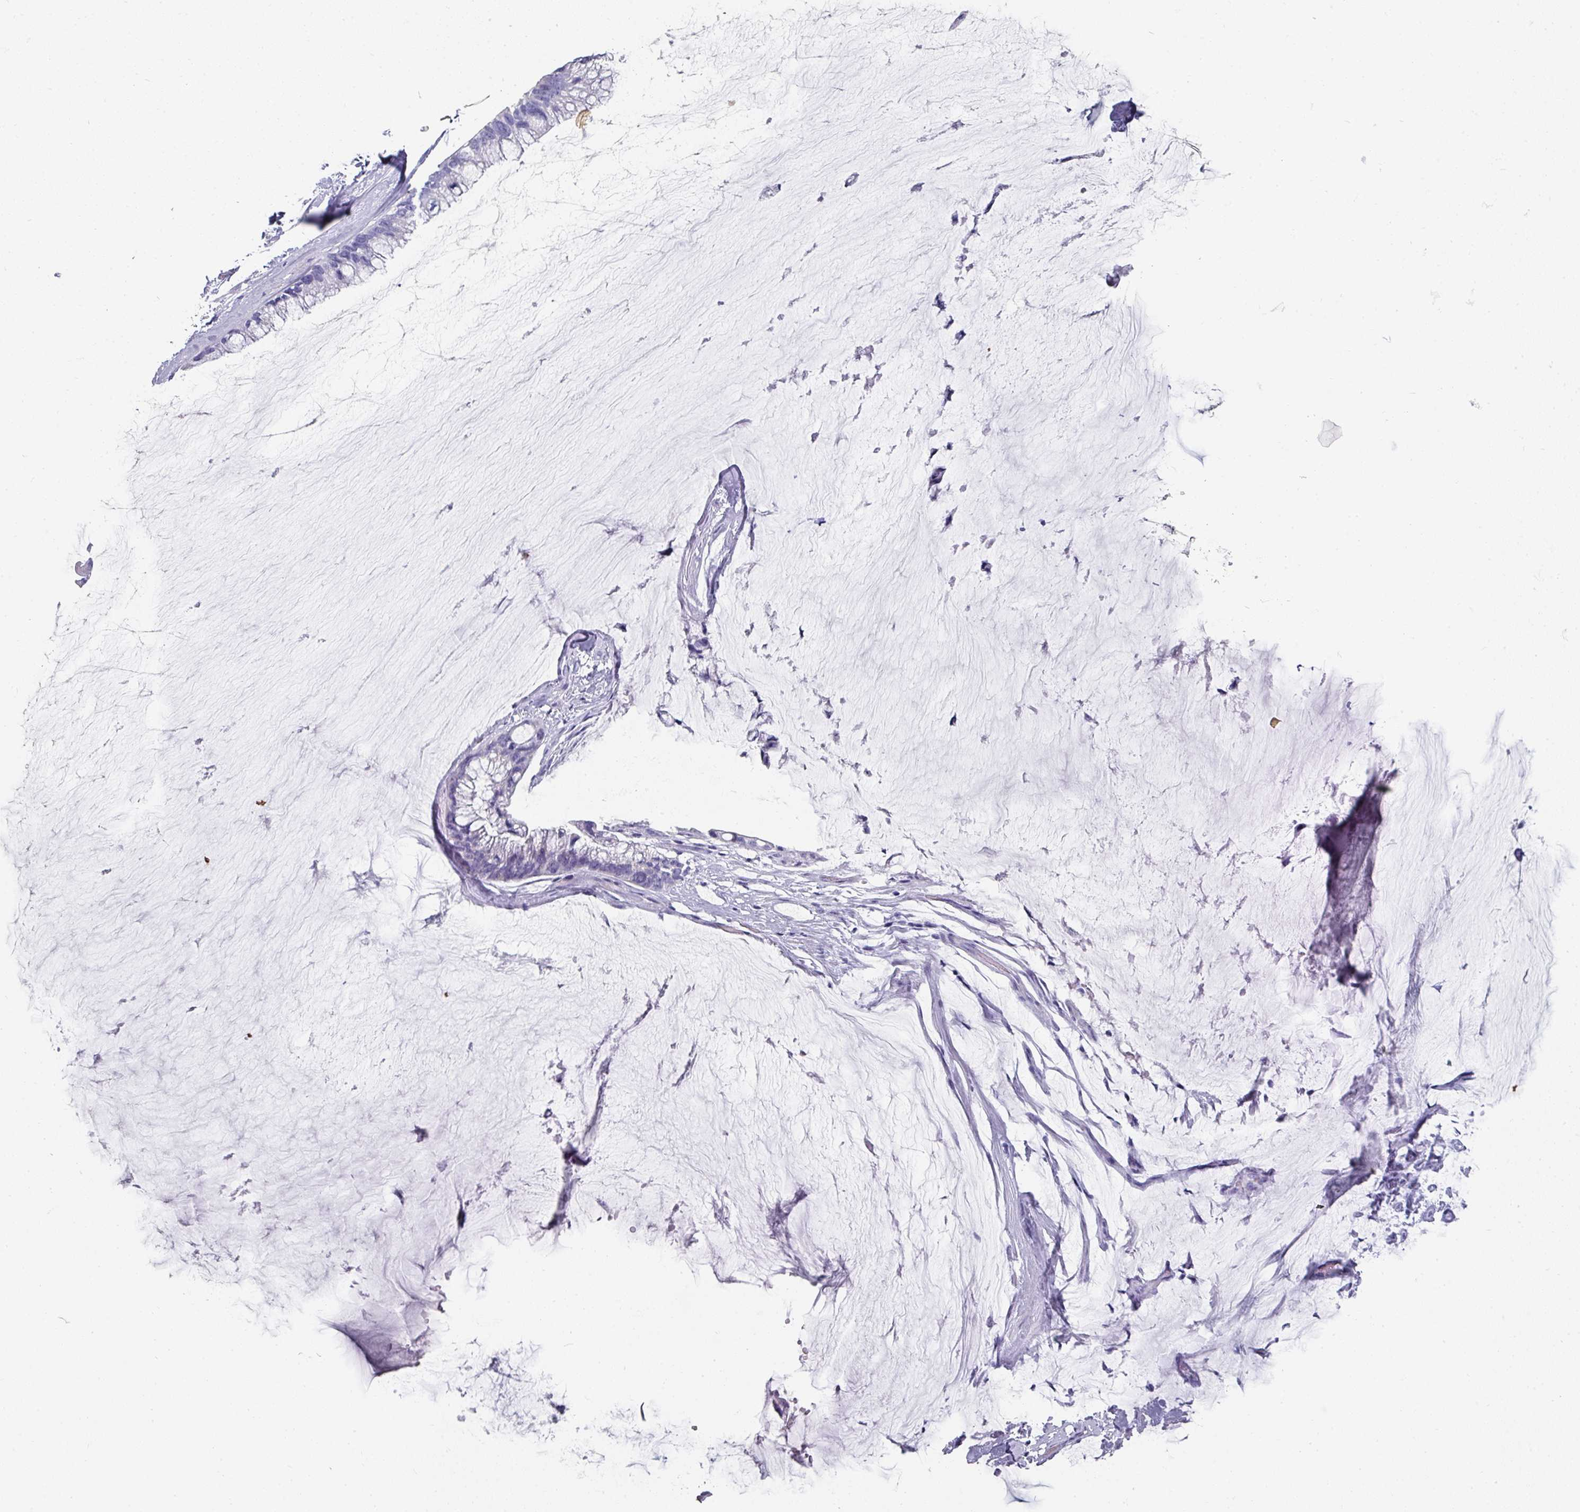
{"staining": {"intensity": "negative", "quantity": "none", "location": "none"}, "tissue": "ovarian cancer", "cell_type": "Tumor cells", "image_type": "cancer", "snomed": [{"axis": "morphology", "description": "Cystadenocarcinoma, mucinous, NOS"}, {"axis": "topography", "description": "Ovary"}], "caption": "Immunohistochemistry (IHC) of human ovarian mucinous cystadenocarcinoma reveals no expression in tumor cells.", "gene": "SETBP1", "patient": {"sex": "female", "age": 39}}